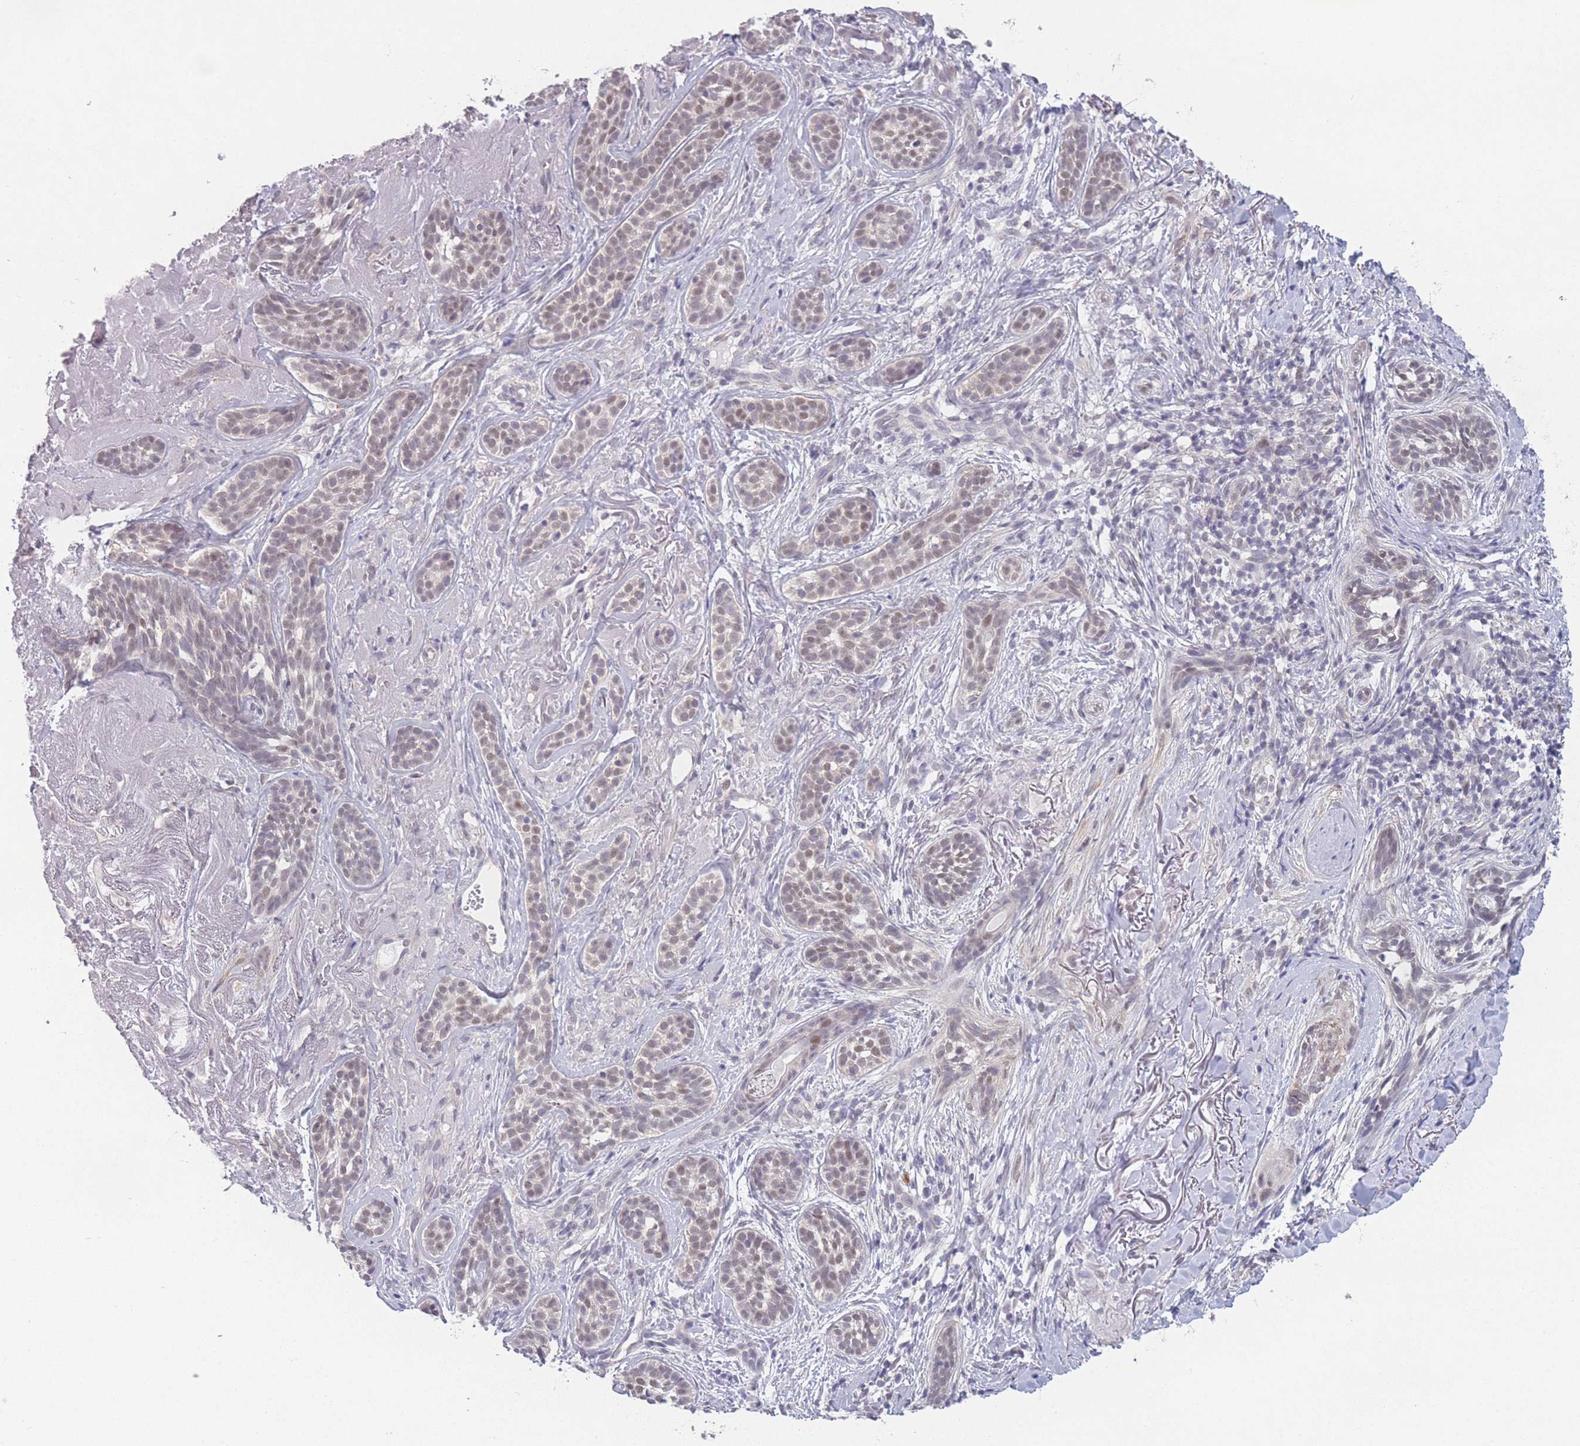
{"staining": {"intensity": "weak", "quantity": "25%-75%", "location": "nuclear"}, "tissue": "skin cancer", "cell_type": "Tumor cells", "image_type": "cancer", "snomed": [{"axis": "morphology", "description": "Basal cell carcinoma"}, {"axis": "topography", "description": "Skin"}], "caption": "Weak nuclear protein positivity is present in approximately 25%-75% of tumor cells in basal cell carcinoma (skin). (IHC, brightfield microscopy, high magnification).", "gene": "SIN3B", "patient": {"sex": "male", "age": 71}}